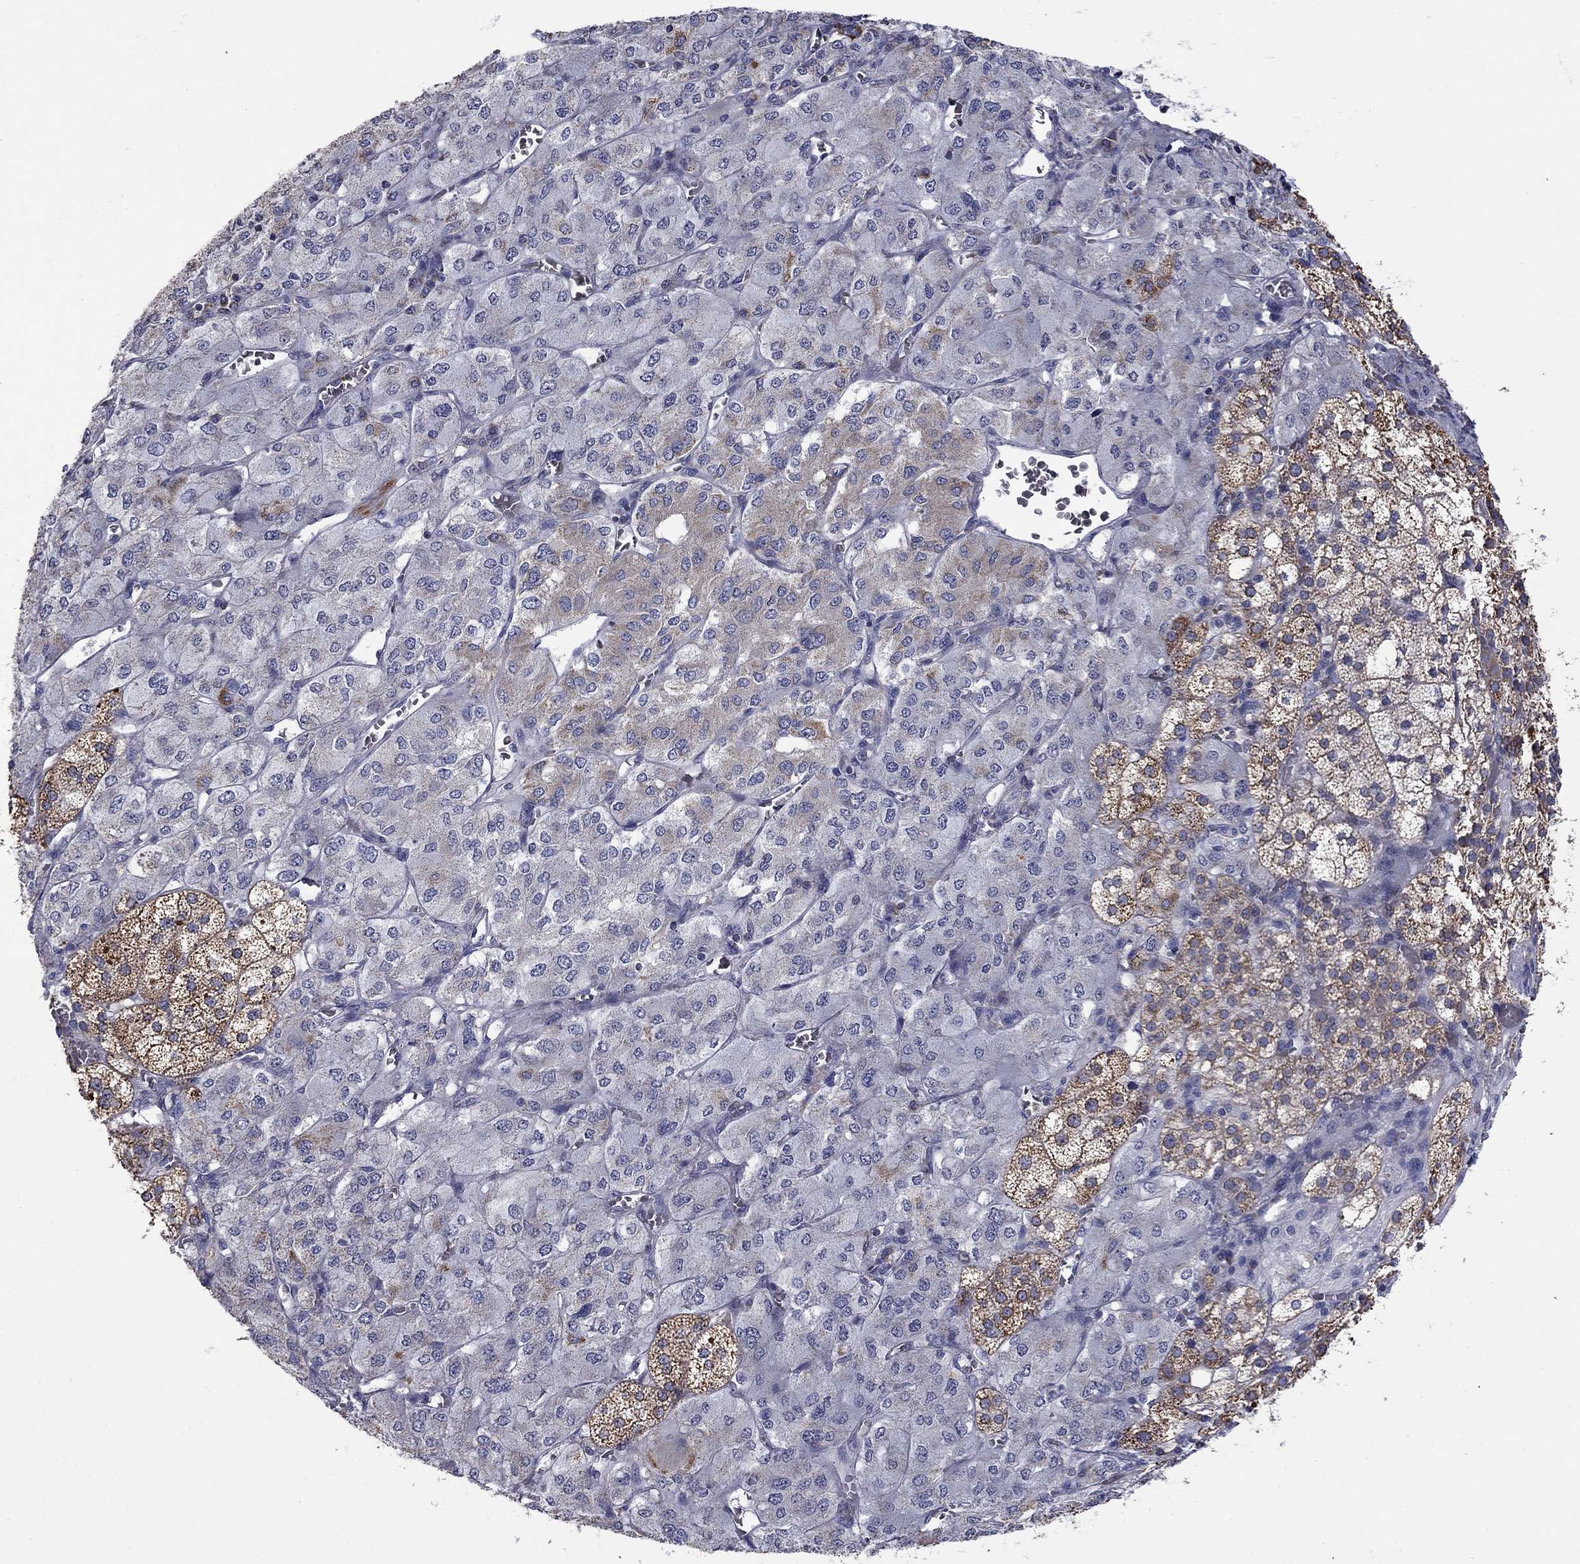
{"staining": {"intensity": "moderate", "quantity": ">75%", "location": "cytoplasmic/membranous"}, "tissue": "adrenal gland", "cell_type": "Glandular cells", "image_type": "normal", "snomed": [{"axis": "morphology", "description": "Normal tissue, NOS"}, {"axis": "topography", "description": "Adrenal gland"}], "caption": "A histopathology image of human adrenal gland stained for a protein shows moderate cytoplasmic/membranous brown staining in glandular cells.", "gene": "HPS5", "patient": {"sex": "female", "age": 60}}